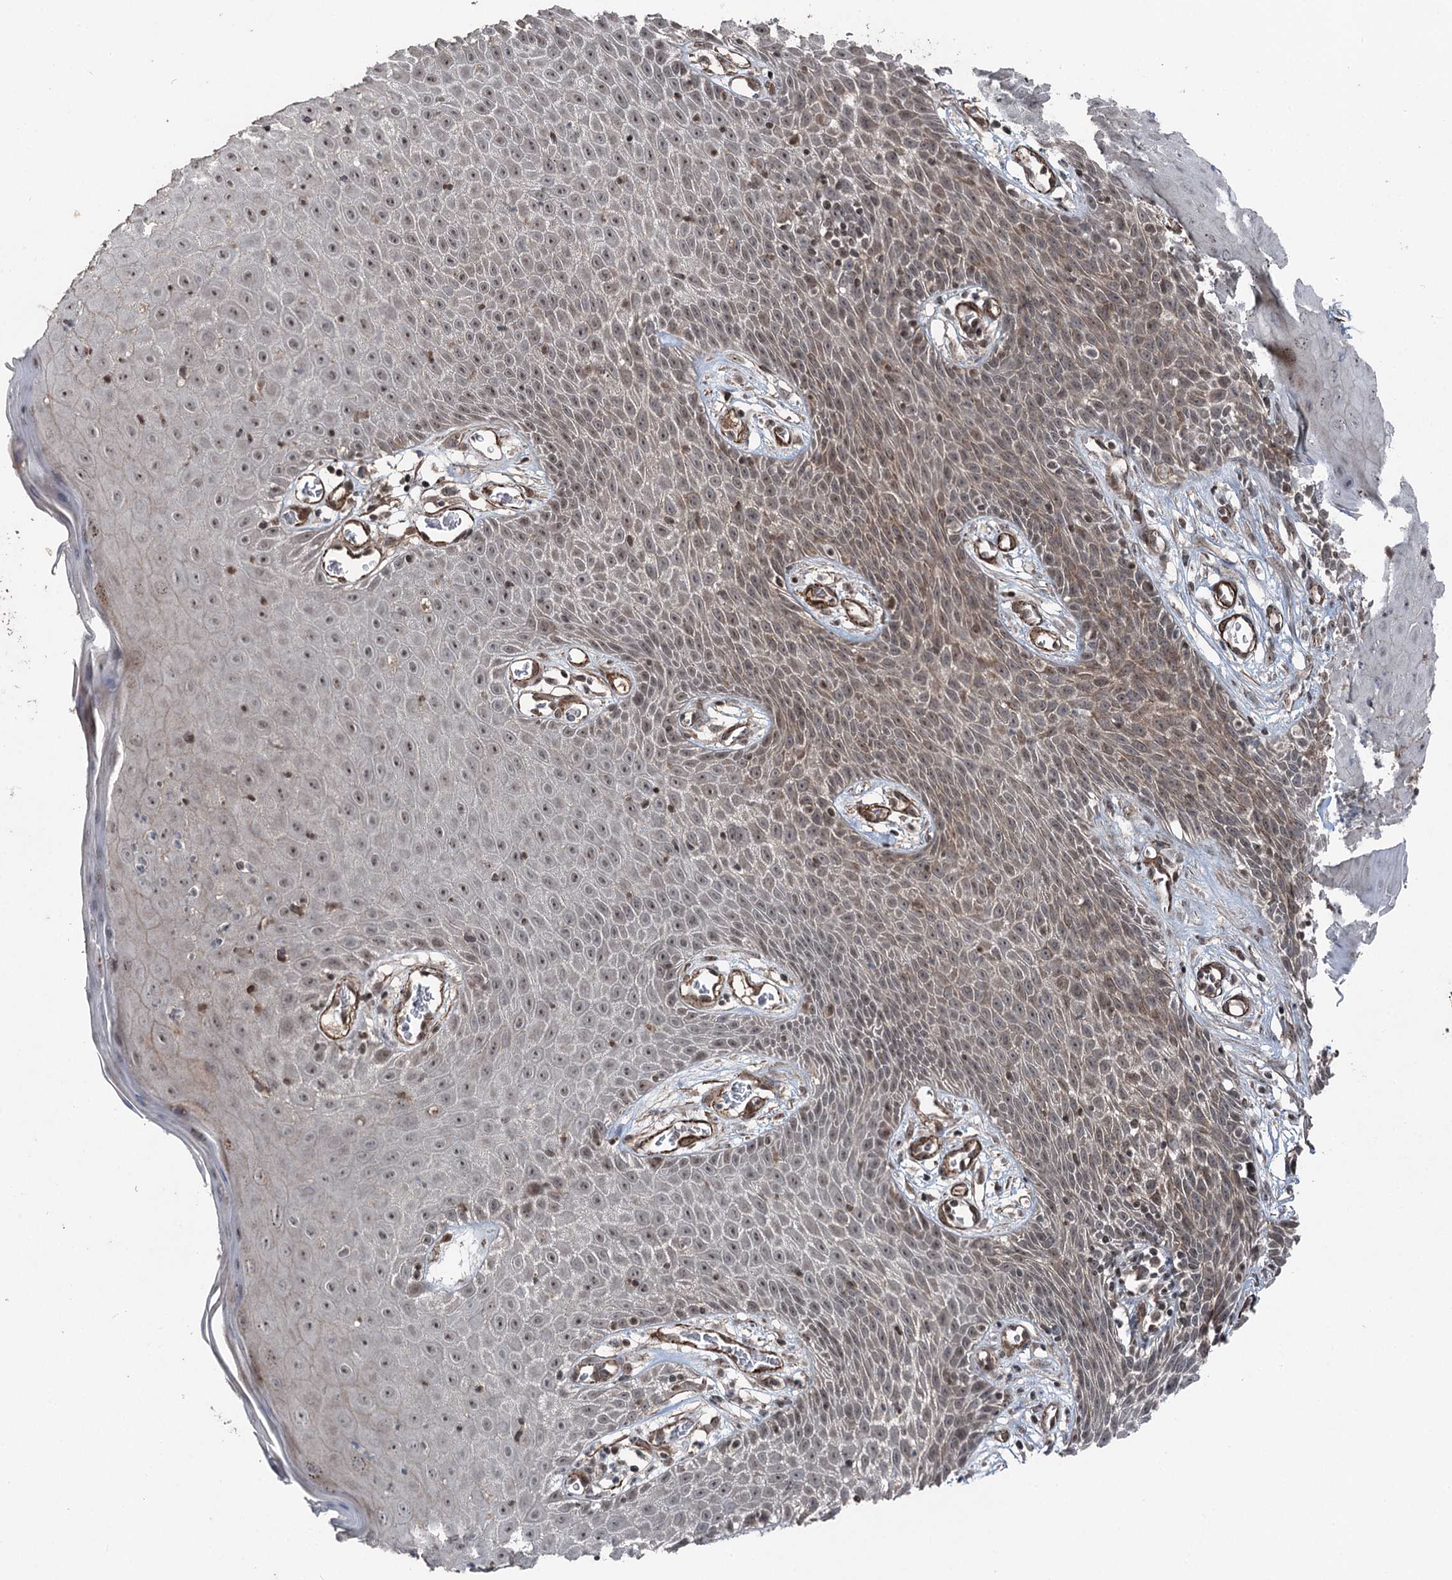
{"staining": {"intensity": "weak", "quantity": "25%-75%", "location": "cytoplasmic/membranous,nuclear"}, "tissue": "skin", "cell_type": "Epidermal cells", "image_type": "normal", "snomed": [{"axis": "morphology", "description": "Normal tissue, NOS"}, {"axis": "topography", "description": "Vulva"}], "caption": "The immunohistochemical stain highlights weak cytoplasmic/membranous,nuclear staining in epidermal cells of normal skin.", "gene": "CCDC82", "patient": {"sex": "female", "age": 68}}